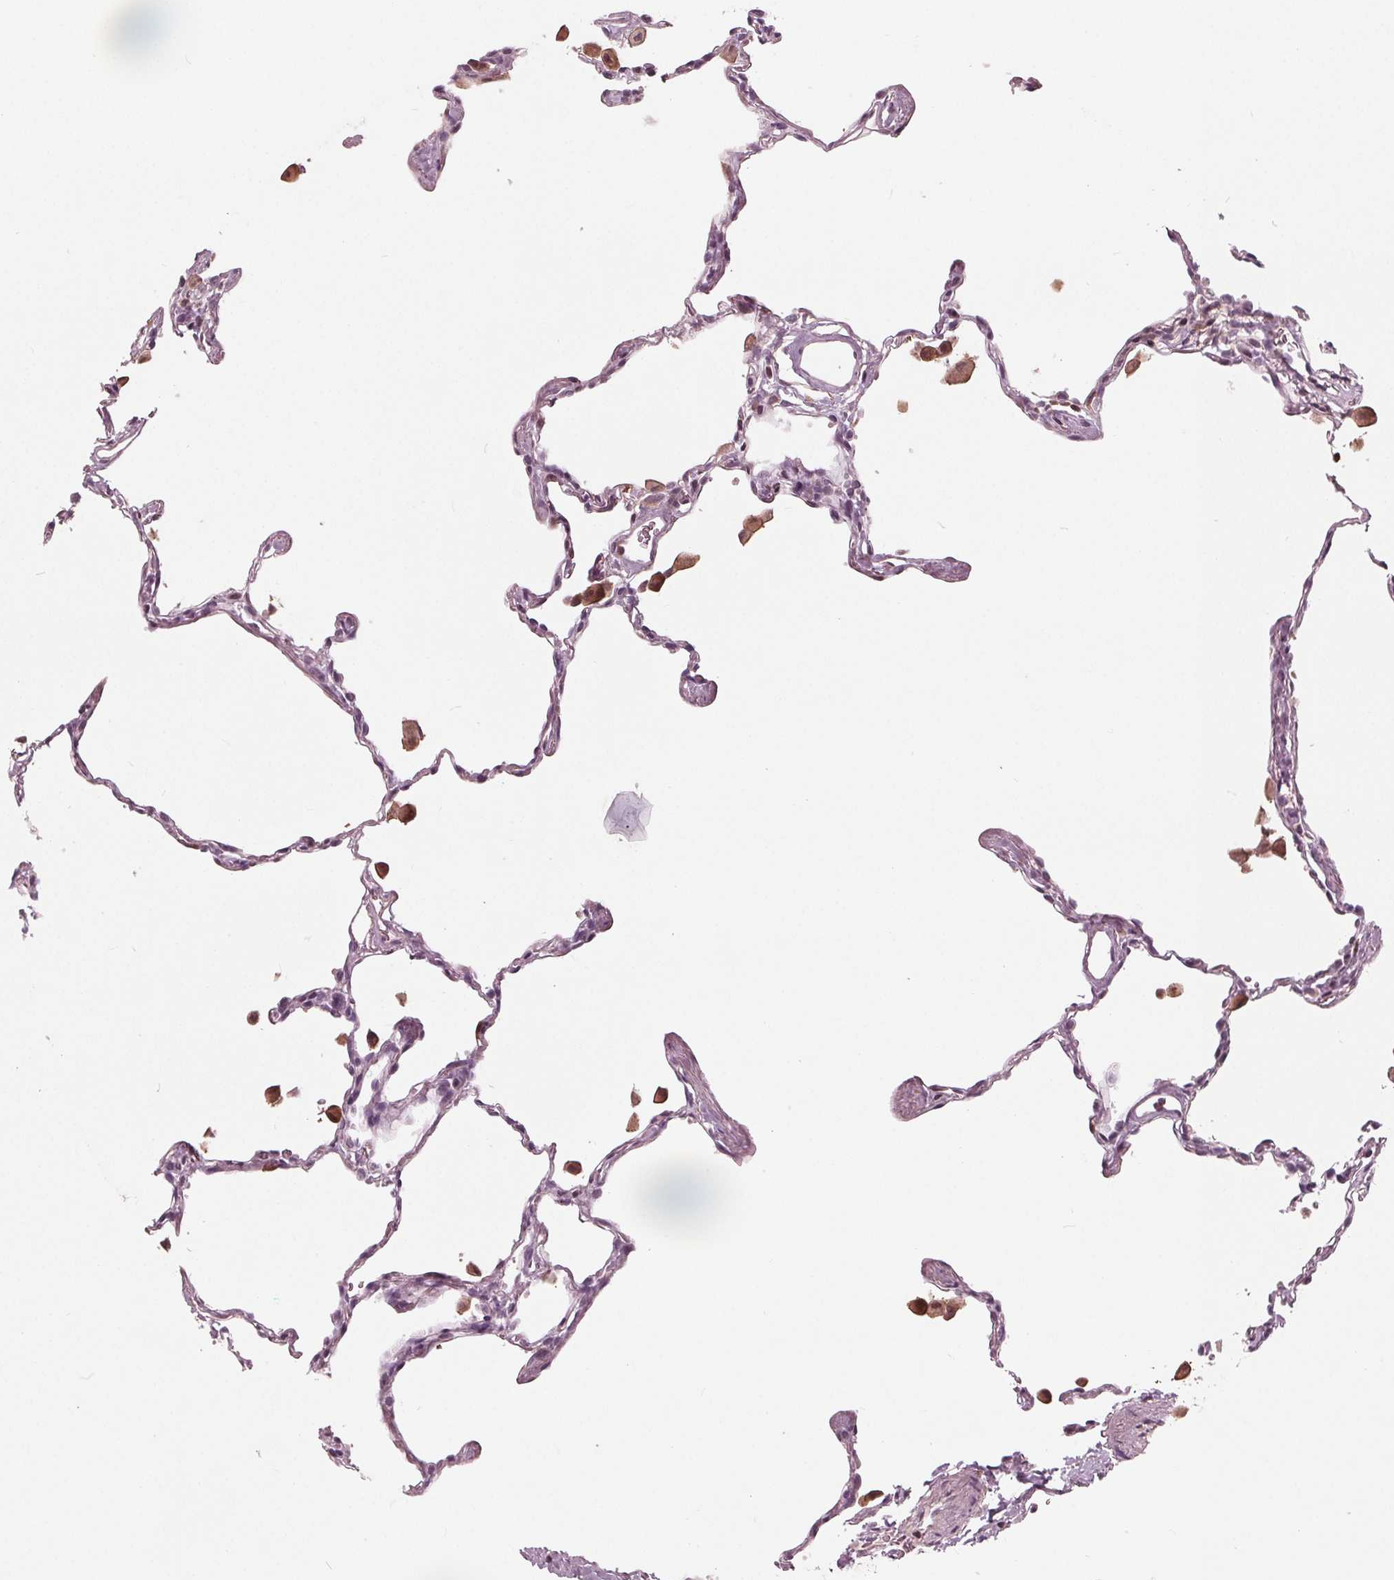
{"staining": {"intensity": "negative", "quantity": "none", "location": "none"}, "tissue": "lung", "cell_type": "Alveolar cells", "image_type": "normal", "snomed": [{"axis": "morphology", "description": "Normal tissue, NOS"}, {"axis": "topography", "description": "Lung"}], "caption": "The micrograph shows no significant expression in alveolar cells of lung. Nuclei are stained in blue.", "gene": "ING3", "patient": {"sex": "female", "age": 47}}